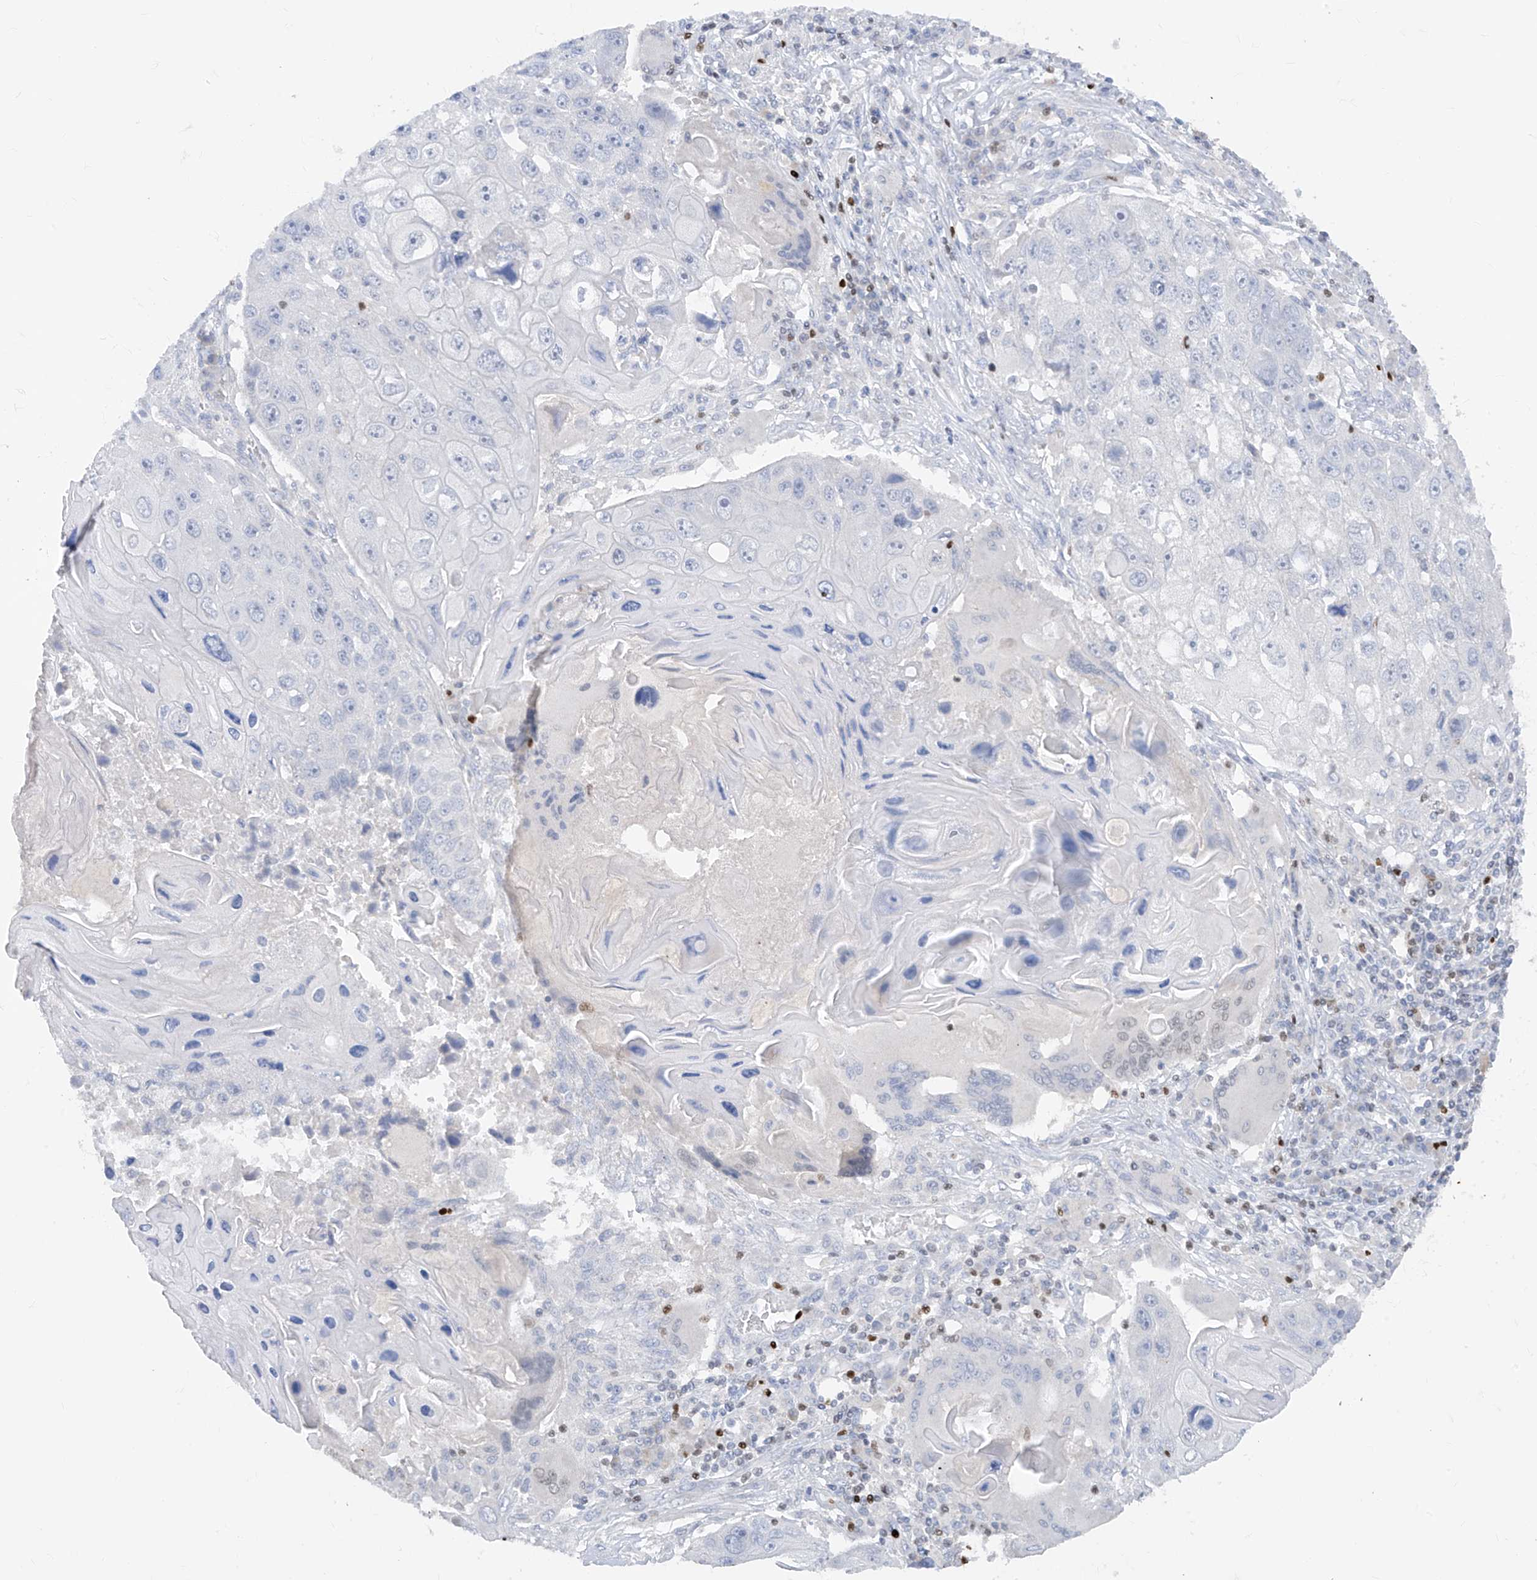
{"staining": {"intensity": "negative", "quantity": "none", "location": "none"}, "tissue": "lung cancer", "cell_type": "Tumor cells", "image_type": "cancer", "snomed": [{"axis": "morphology", "description": "Squamous cell carcinoma, NOS"}, {"axis": "topography", "description": "Lung"}], "caption": "Protein analysis of squamous cell carcinoma (lung) exhibits no significant positivity in tumor cells.", "gene": "TBX21", "patient": {"sex": "male", "age": 61}}